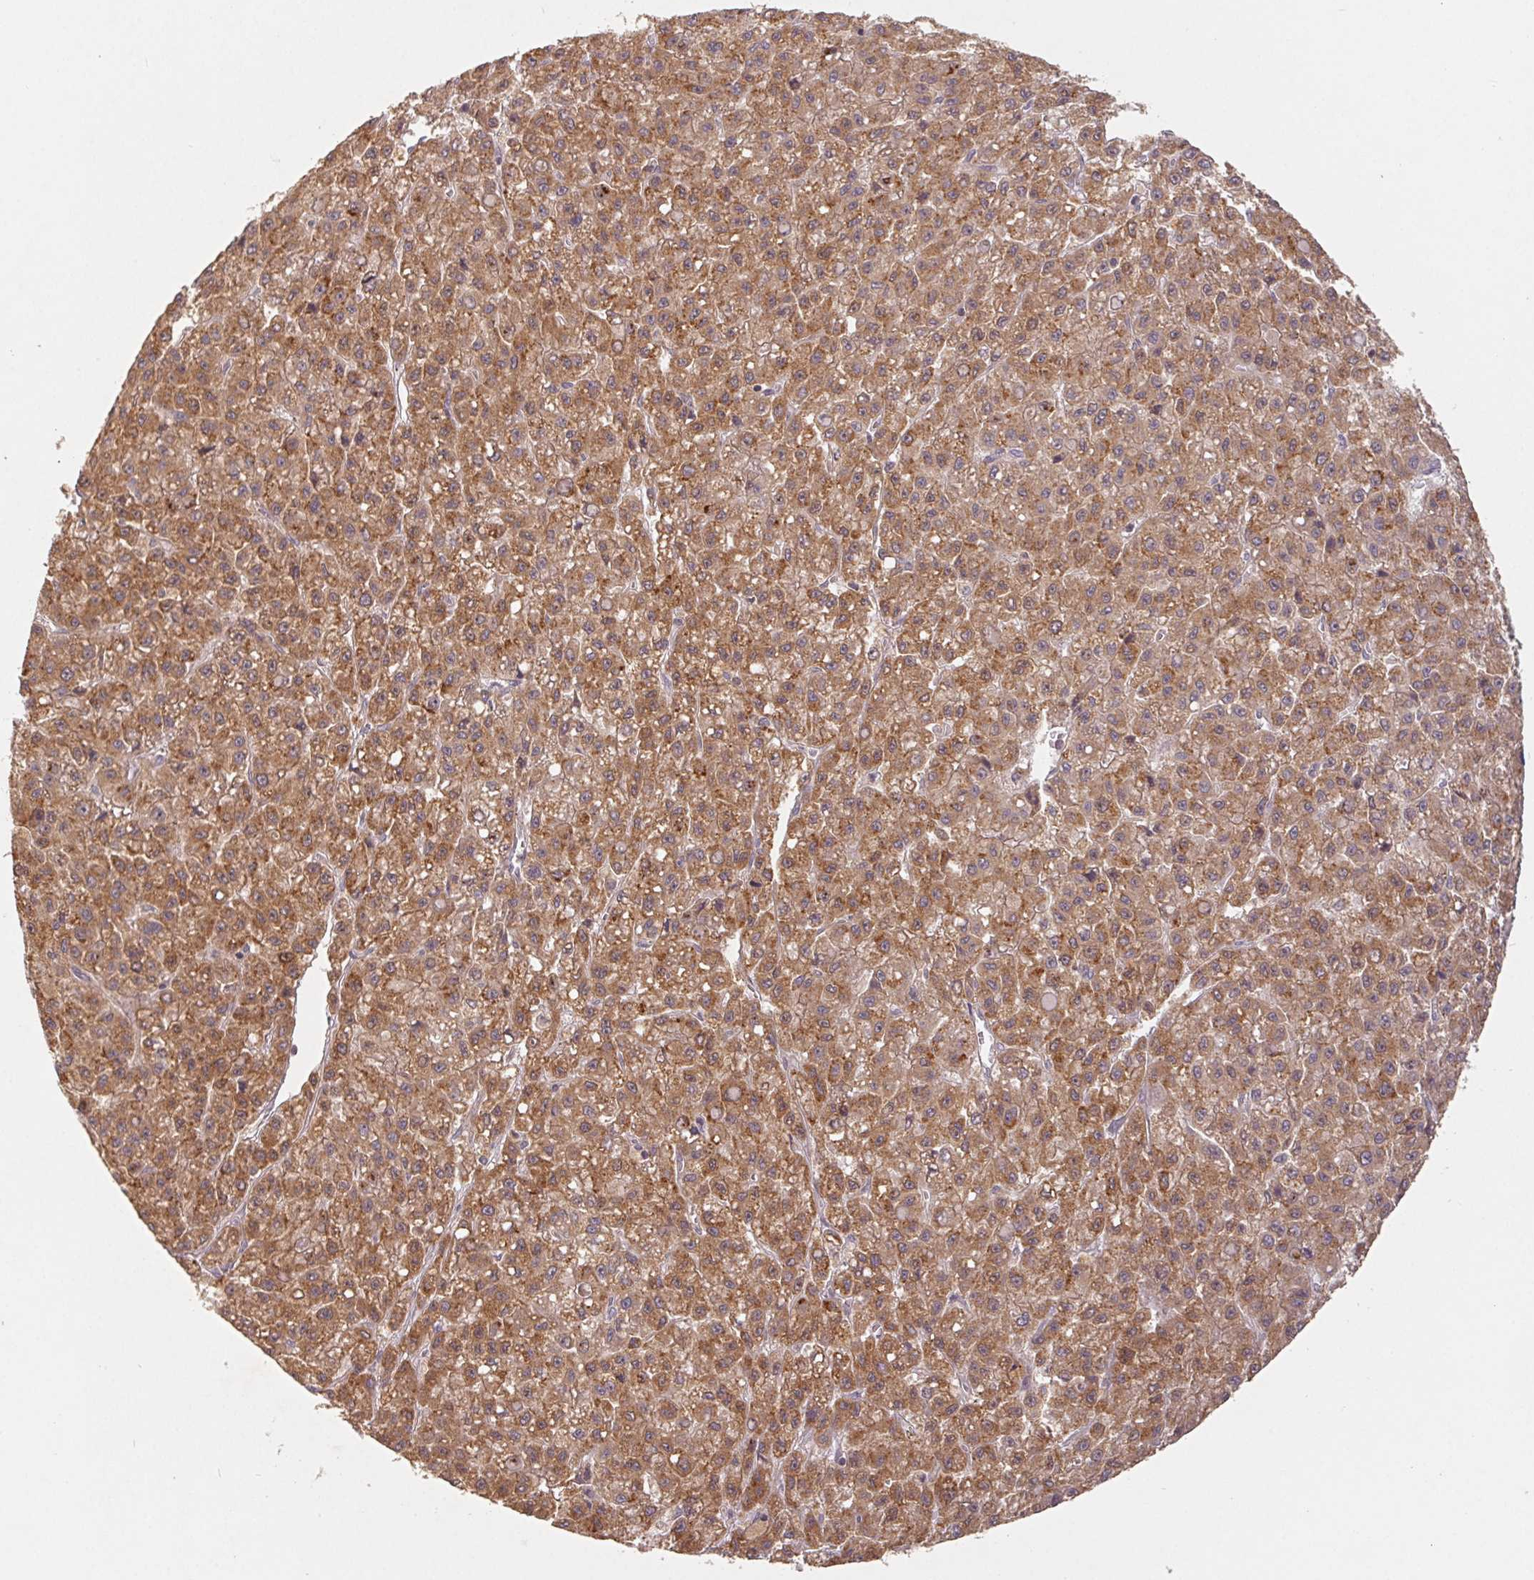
{"staining": {"intensity": "strong", "quantity": ">75%", "location": "cytoplasmic/membranous"}, "tissue": "liver cancer", "cell_type": "Tumor cells", "image_type": "cancer", "snomed": [{"axis": "morphology", "description": "Carcinoma, Hepatocellular, NOS"}, {"axis": "topography", "description": "Liver"}], "caption": "Immunohistochemistry micrograph of liver cancer stained for a protein (brown), which reveals high levels of strong cytoplasmic/membranous expression in about >75% of tumor cells.", "gene": "MTHFD1", "patient": {"sex": "male", "age": 70}}